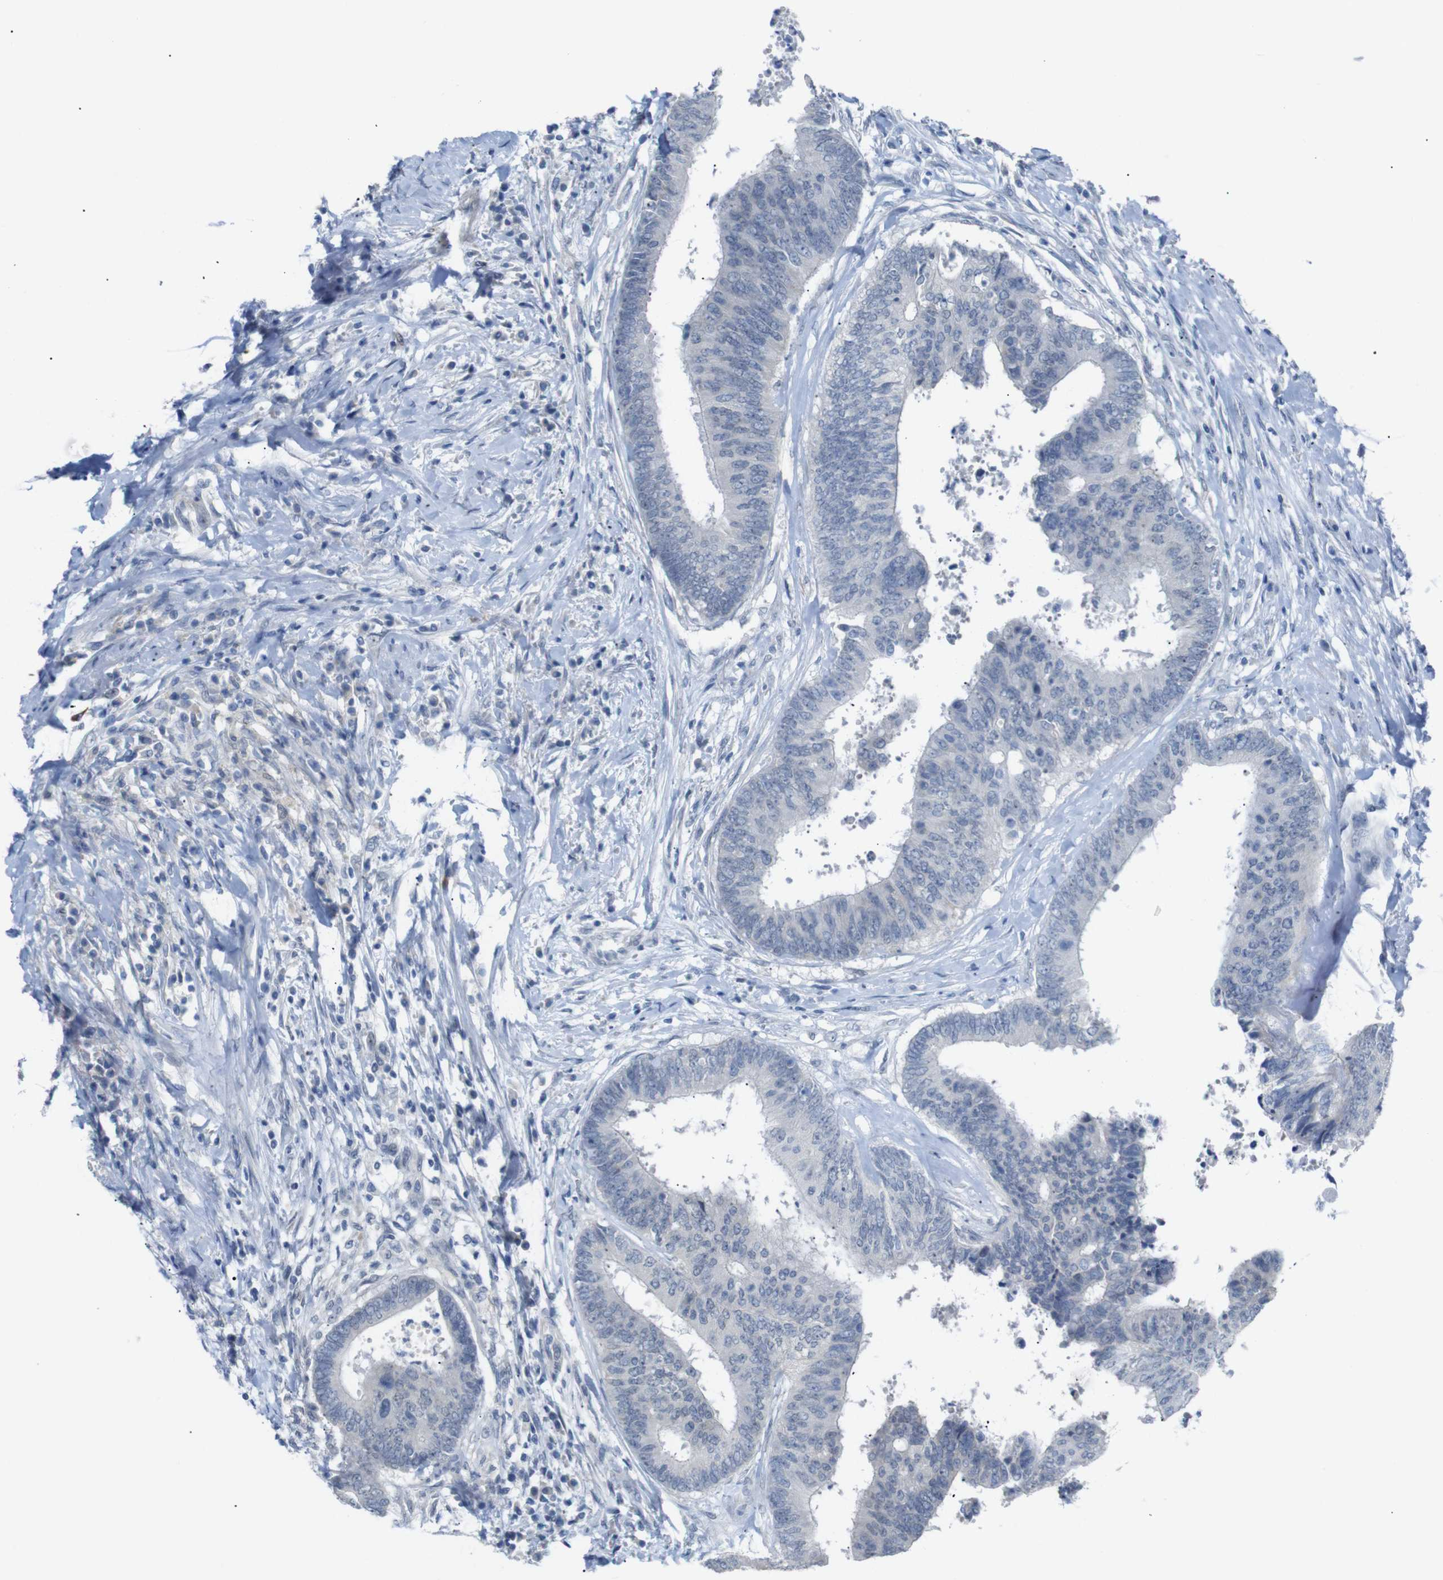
{"staining": {"intensity": "negative", "quantity": "none", "location": "none"}, "tissue": "colorectal cancer", "cell_type": "Tumor cells", "image_type": "cancer", "snomed": [{"axis": "morphology", "description": "Adenocarcinoma, NOS"}, {"axis": "topography", "description": "Rectum"}], "caption": "Immunohistochemistry photomicrograph of colorectal adenocarcinoma stained for a protein (brown), which reveals no positivity in tumor cells. (Brightfield microscopy of DAB (3,3'-diaminobenzidine) IHC at high magnification).", "gene": "CHRM5", "patient": {"sex": "male", "age": 72}}